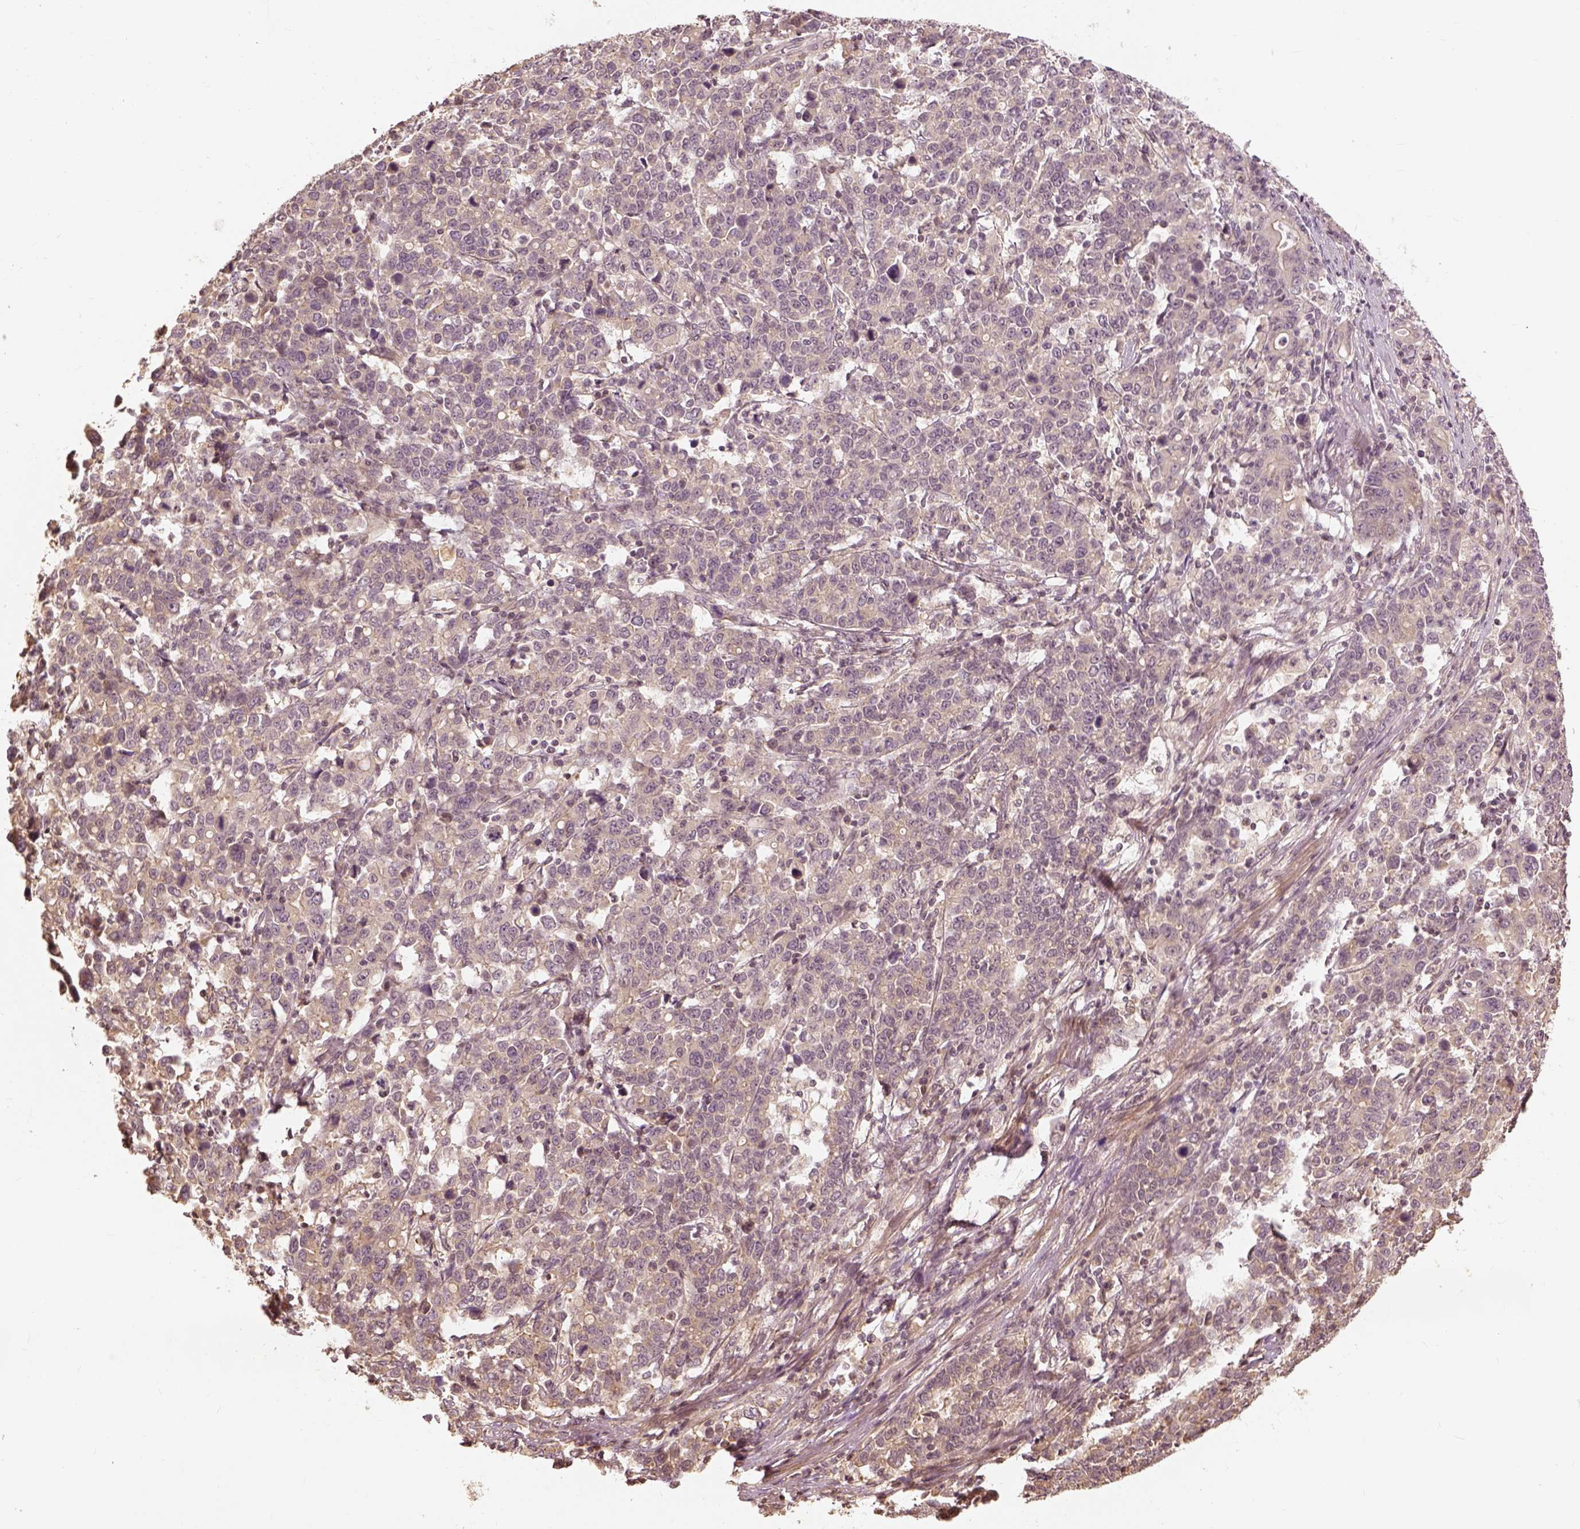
{"staining": {"intensity": "negative", "quantity": "none", "location": "none"}, "tissue": "stomach cancer", "cell_type": "Tumor cells", "image_type": "cancer", "snomed": [{"axis": "morphology", "description": "Adenocarcinoma, NOS"}, {"axis": "topography", "description": "Stomach, upper"}], "caption": "The image displays no significant positivity in tumor cells of adenocarcinoma (stomach).", "gene": "VEGFA", "patient": {"sex": "male", "age": 69}}